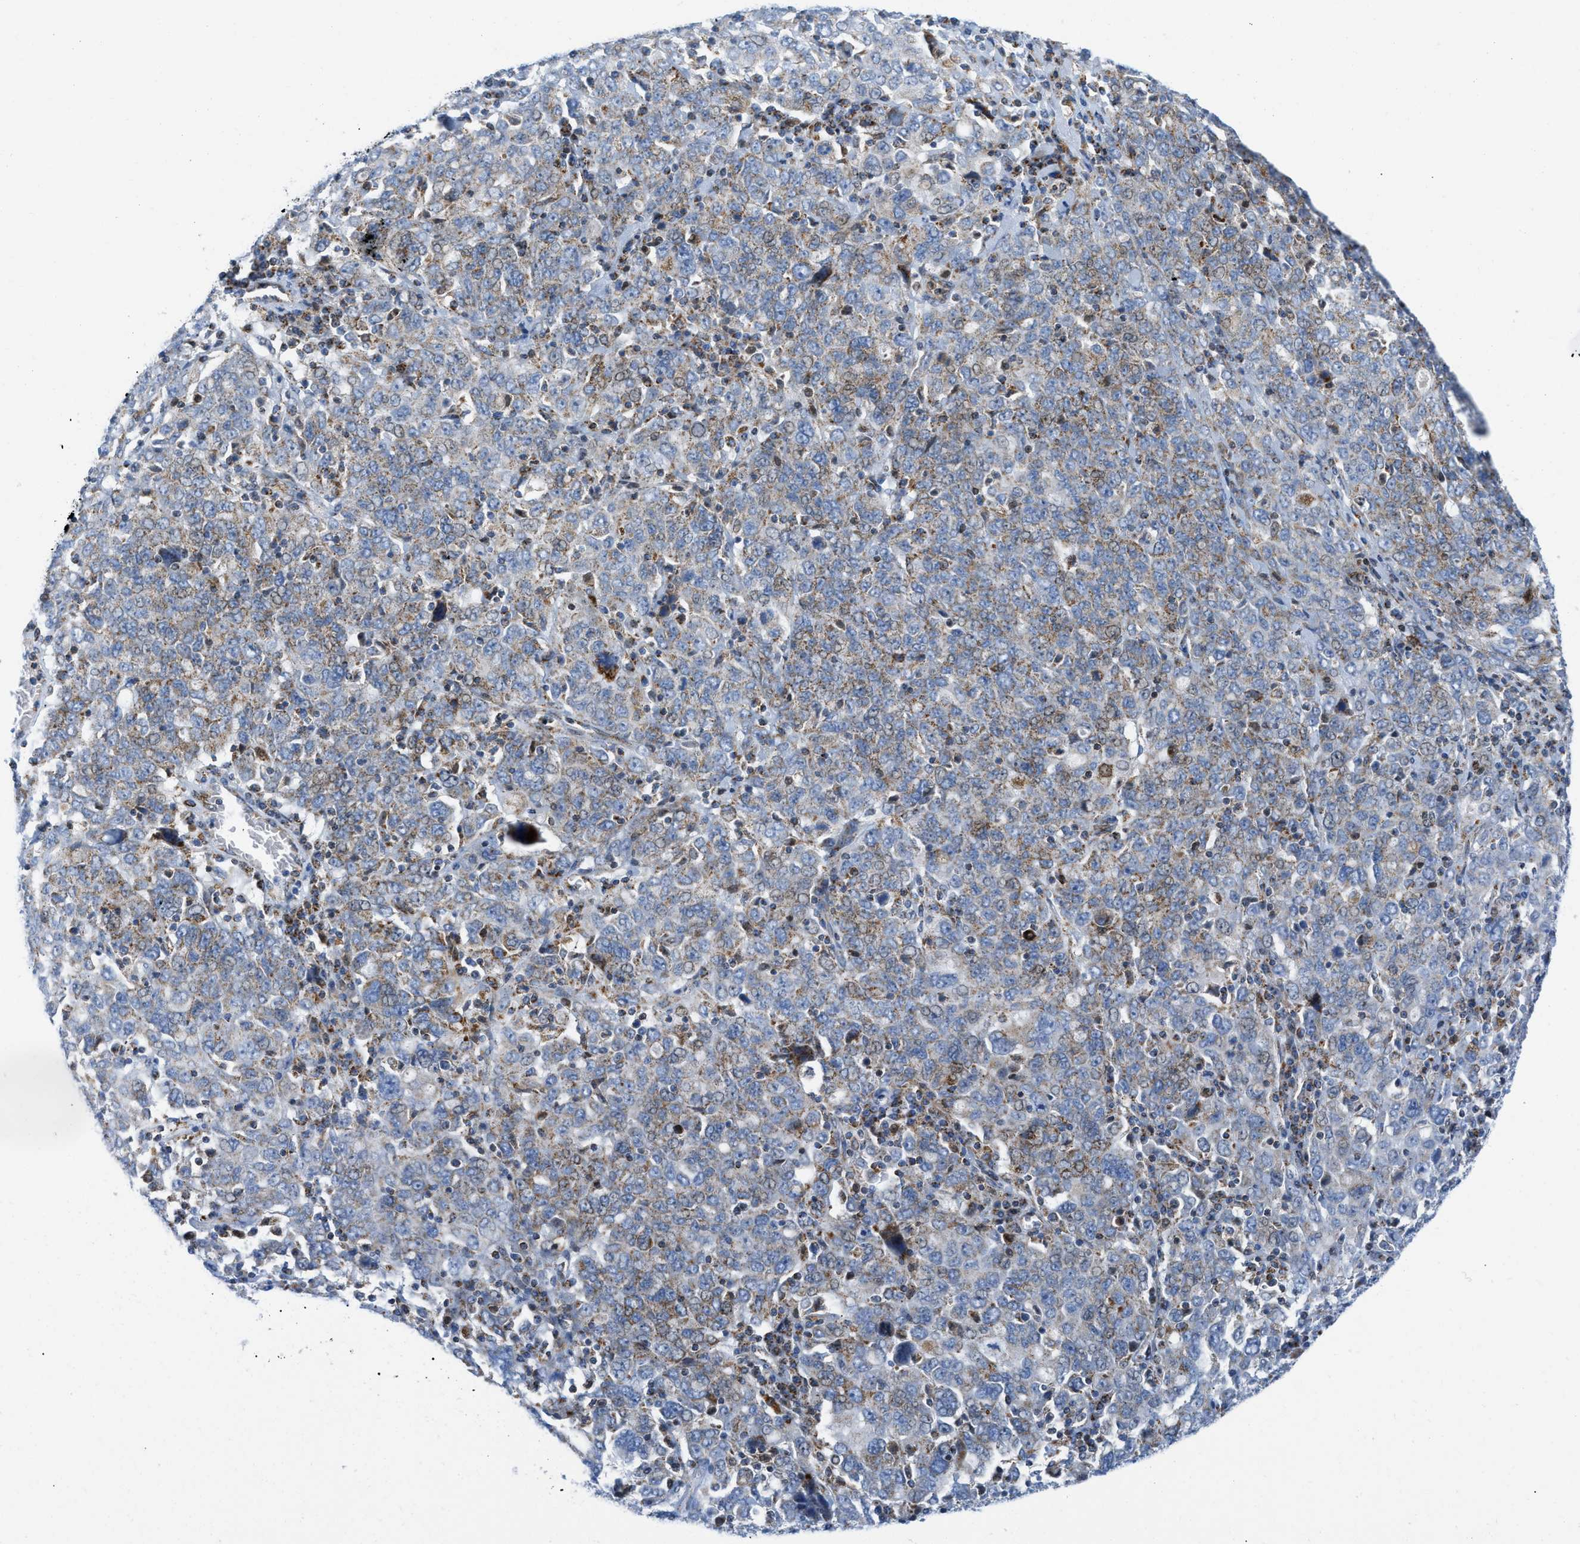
{"staining": {"intensity": "weak", "quantity": "25%-75%", "location": "cytoplasmic/membranous"}, "tissue": "ovarian cancer", "cell_type": "Tumor cells", "image_type": "cancer", "snomed": [{"axis": "morphology", "description": "Carcinoma, endometroid"}, {"axis": "topography", "description": "Ovary"}], "caption": "The histopathology image displays immunohistochemical staining of endometroid carcinoma (ovarian). There is weak cytoplasmic/membranous positivity is seen in about 25%-75% of tumor cells.", "gene": "RBBP9", "patient": {"sex": "female", "age": 62}}